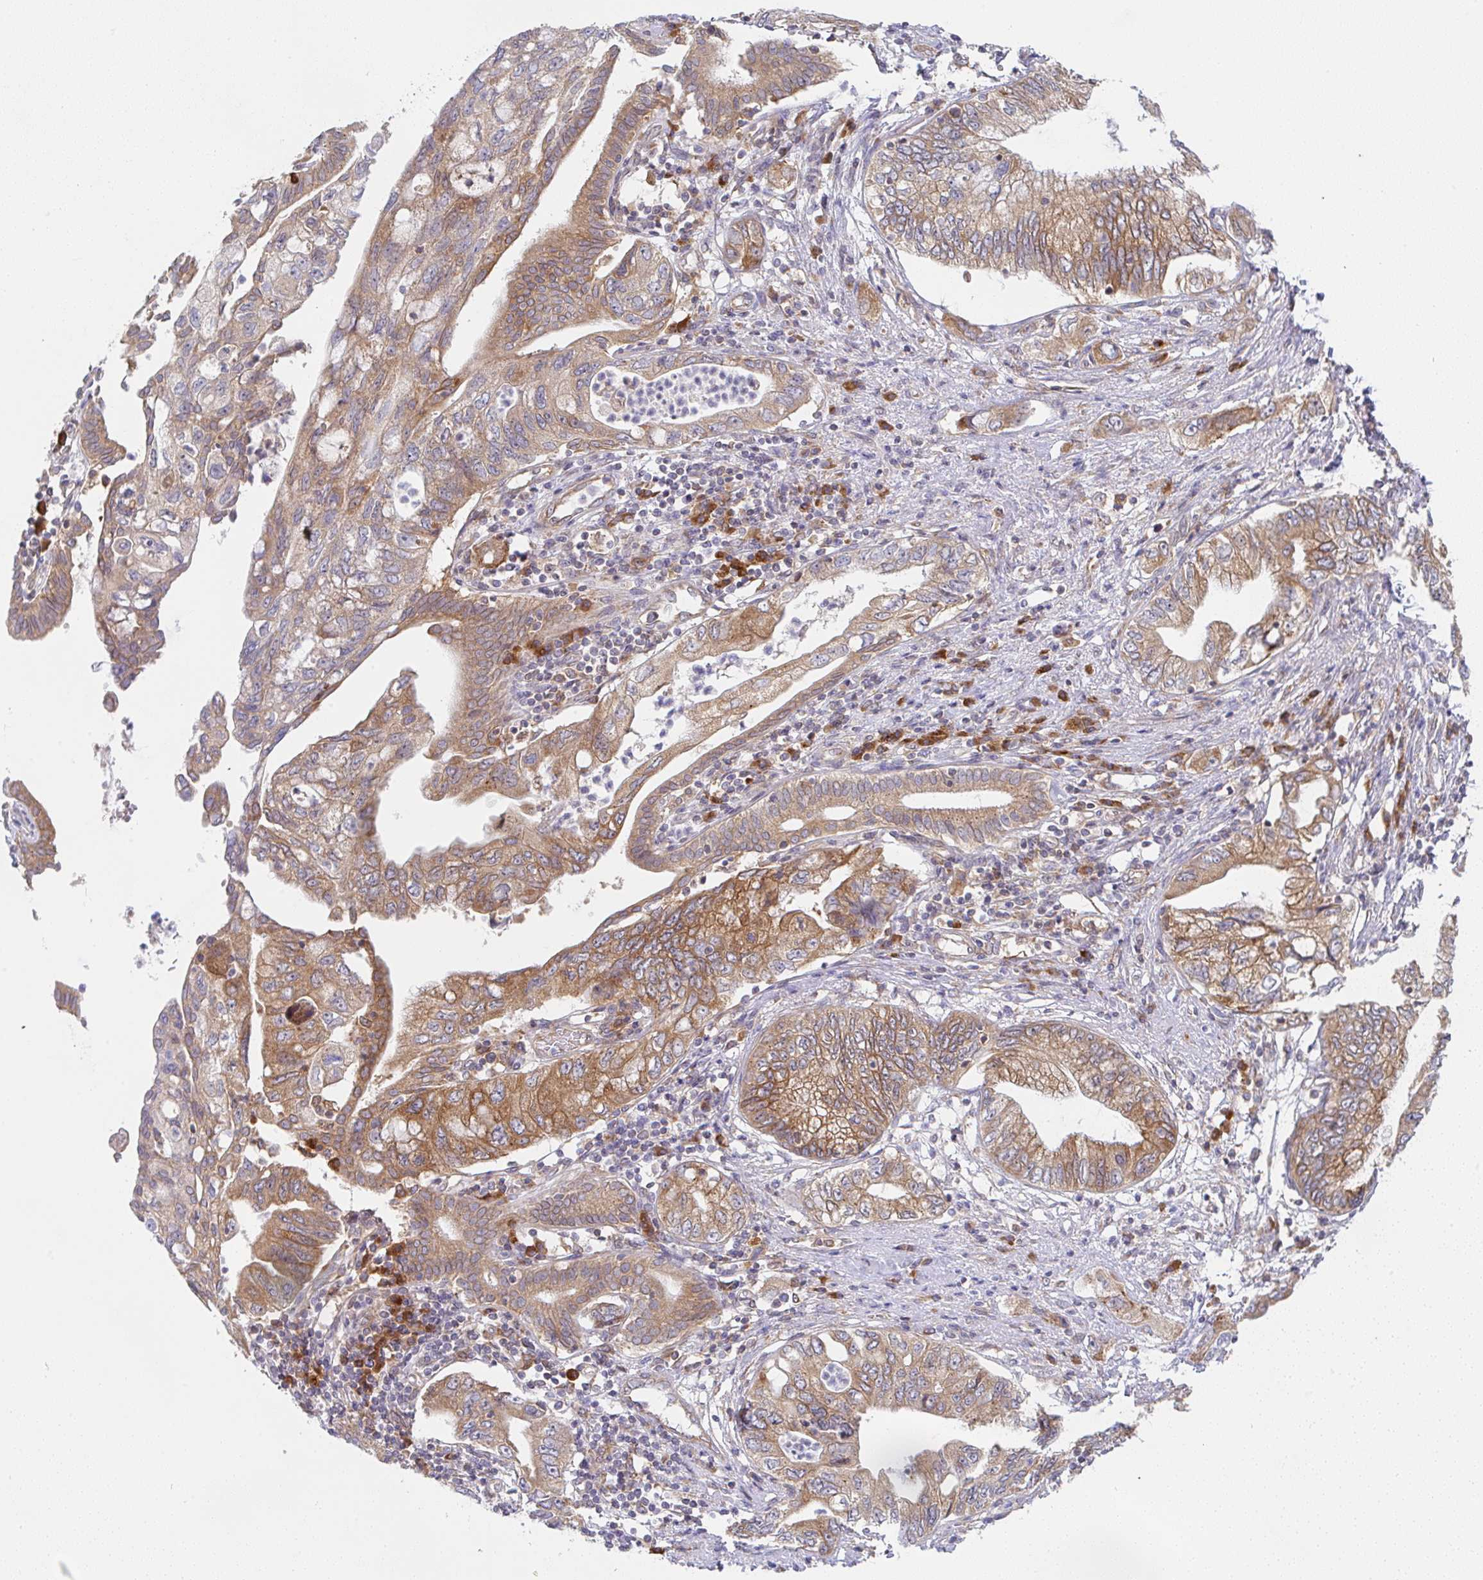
{"staining": {"intensity": "moderate", "quantity": ">75%", "location": "cytoplasmic/membranous"}, "tissue": "pancreatic cancer", "cell_type": "Tumor cells", "image_type": "cancer", "snomed": [{"axis": "morphology", "description": "Adenocarcinoma, NOS"}, {"axis": "topography", "description": "Pancreas"}], "caption": "Adenocarcinoma (pancreatic) stained with immunohistochemistry (IHC) exhibits moderate cytoplasmic/membranous positivity in about >75% of tumor cells.", "gene": "DERL2", "patient": {"sex": "female", "age": 73}}